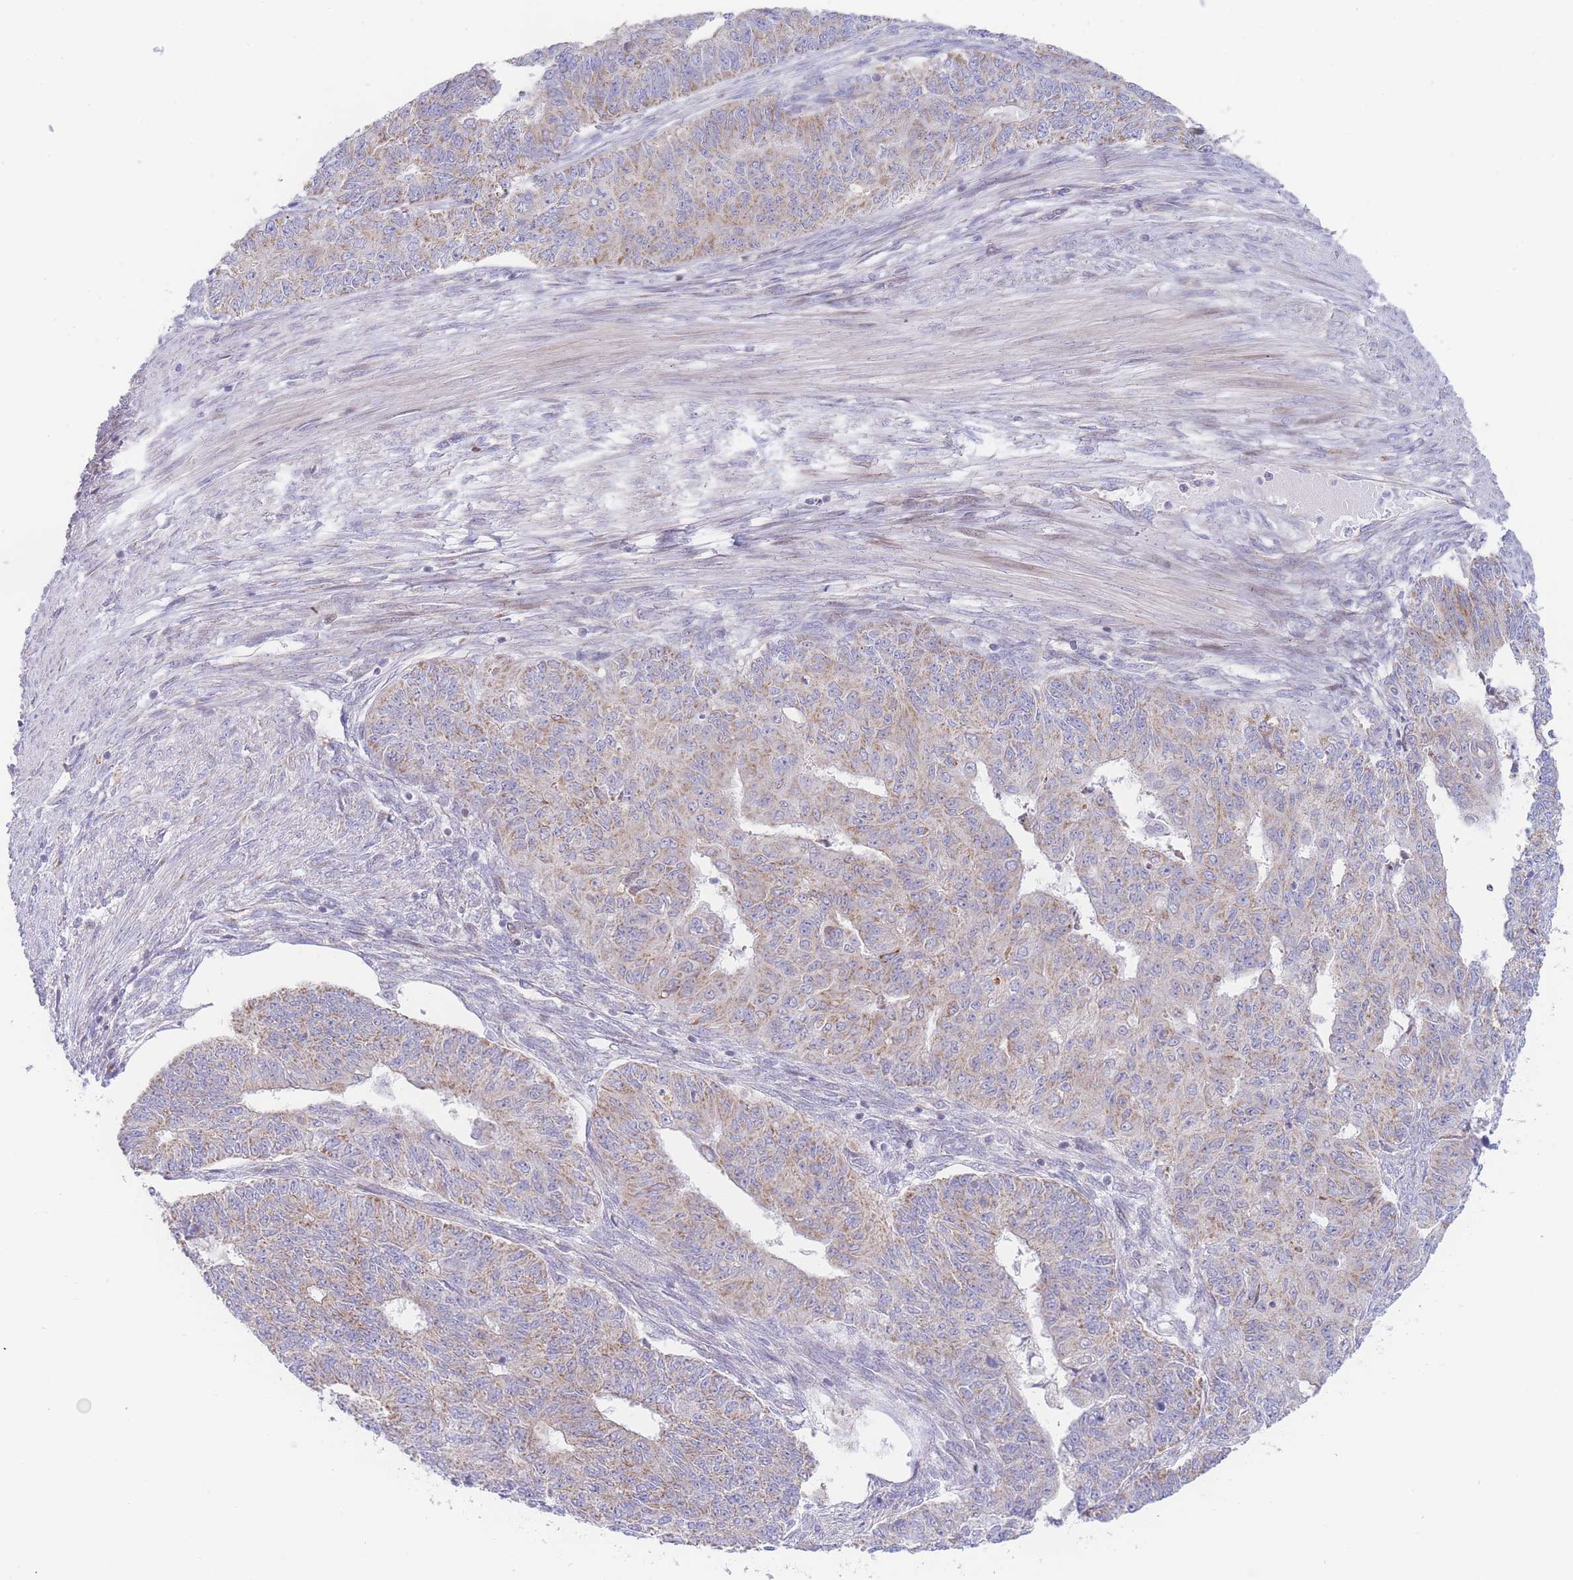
{"staining": {"intensity": "weak", "quantity": "25%-75%", "location": "cytoplasmic/membranous"}, "tissue": "endometrial cancer", "cell_type": "Tumor cells", "image_type": "cancer", "snomed": [{"axis": "morphology", "description": "Adenocarcinoma, NOS"}, {"axis": "topography", "description": "Endometrium"}], "caption": "The photomicrograph shows a brown stain indicating the presence of a protein in the cytoplasmic/membranous of tumor cells in adenocarcinoma (endometrial).", "gene": "GPAM", "patient": {"sex": "female", "age": 32}}